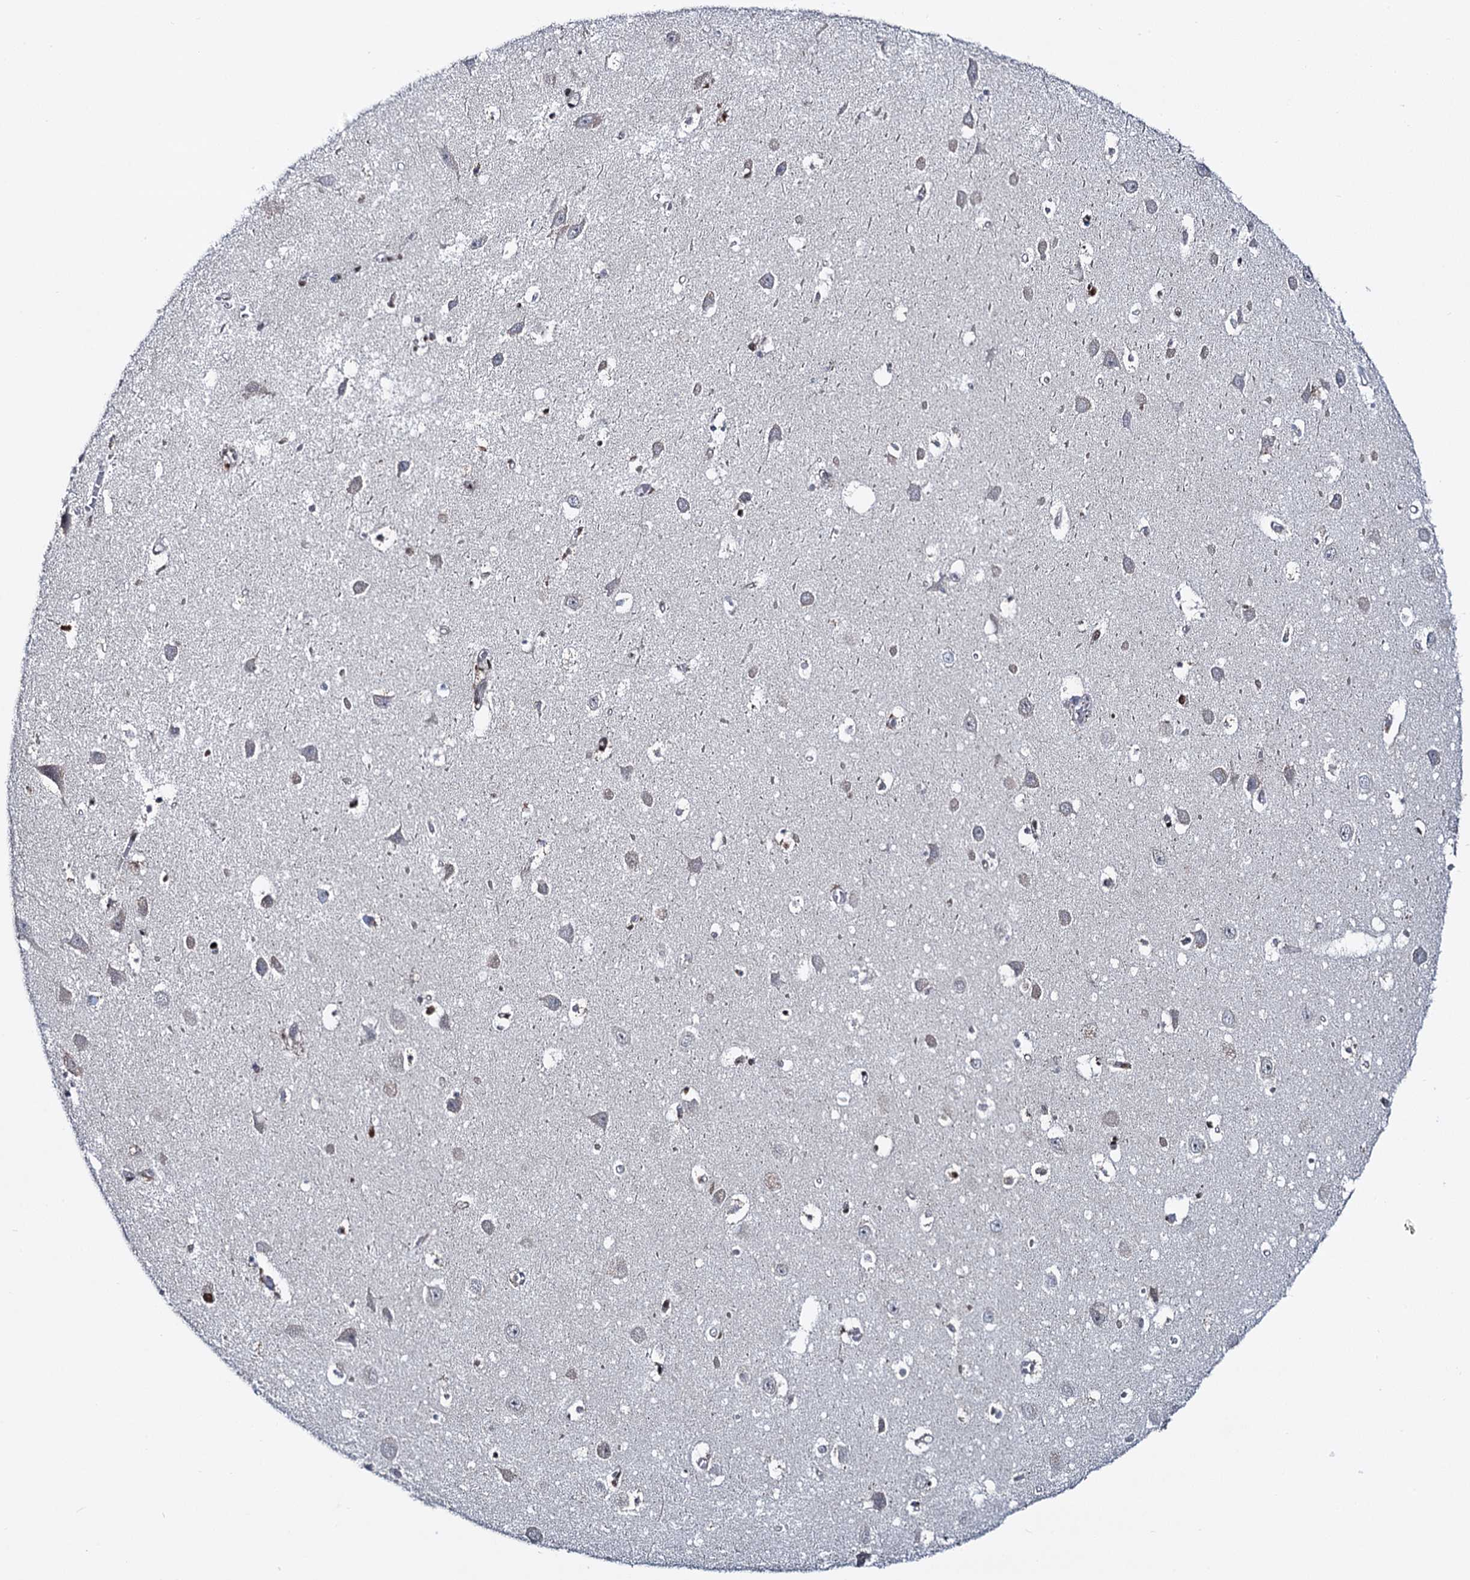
{"staining": {"intensity": "weak", "quantity": "<25%", "location": "nuclear"}, "tissue": "hippocampus", "cell_type": "Glial cells", "image_type": "normal", "snomed": [{"axis": "morphology", "description": "Normal tissue, NOS"}, {"axis": "topography", "description": "Hippocampus"}], "caption": "Immunohistochemistry (IHC) of benign hippocampus exhibits no staining in glial cells. (DAB immunohistochemistry, high magnification).", "gene": "RUFY2", "patient": {"sex": "female", "age": 64}}